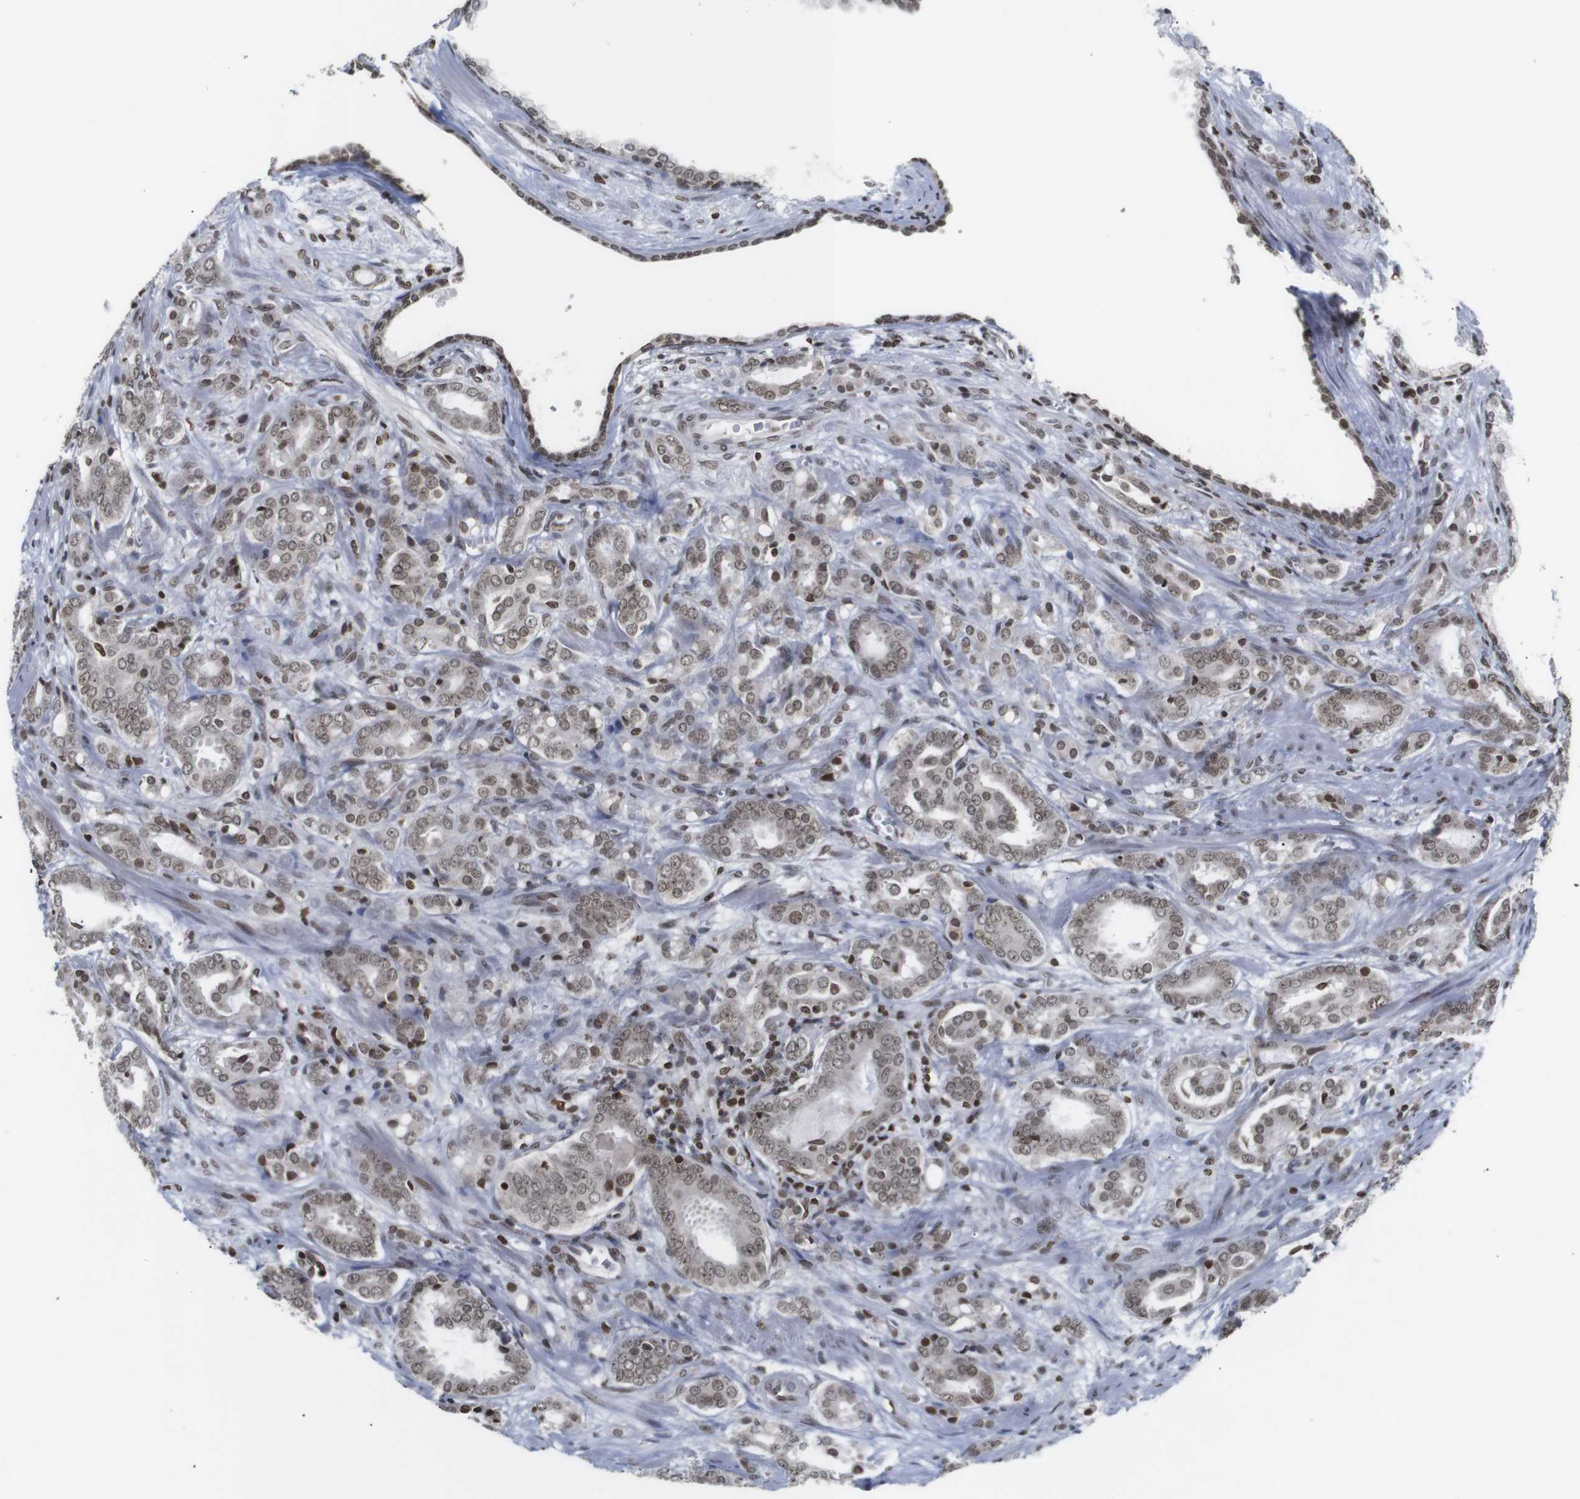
{"staining": {"intensity": "moderate", "quantity": ">75%", "location": "nuclear"}, "tissue": "prostate cancer", "cell_type": "Tumor cells", "image_type": "cancer", "snomed": [{"axis": "morphology", "description": "Adenocarcinoma, High grade"}, {"axis": "topography", "description": "Prostate"}], "caption": "High-grade adenocarcinoma (prostate) stained with a protein marker displays moderate staining in tumor cells.", "gene": "ETV5", "patient": {"sex": "male", "age": 64}}